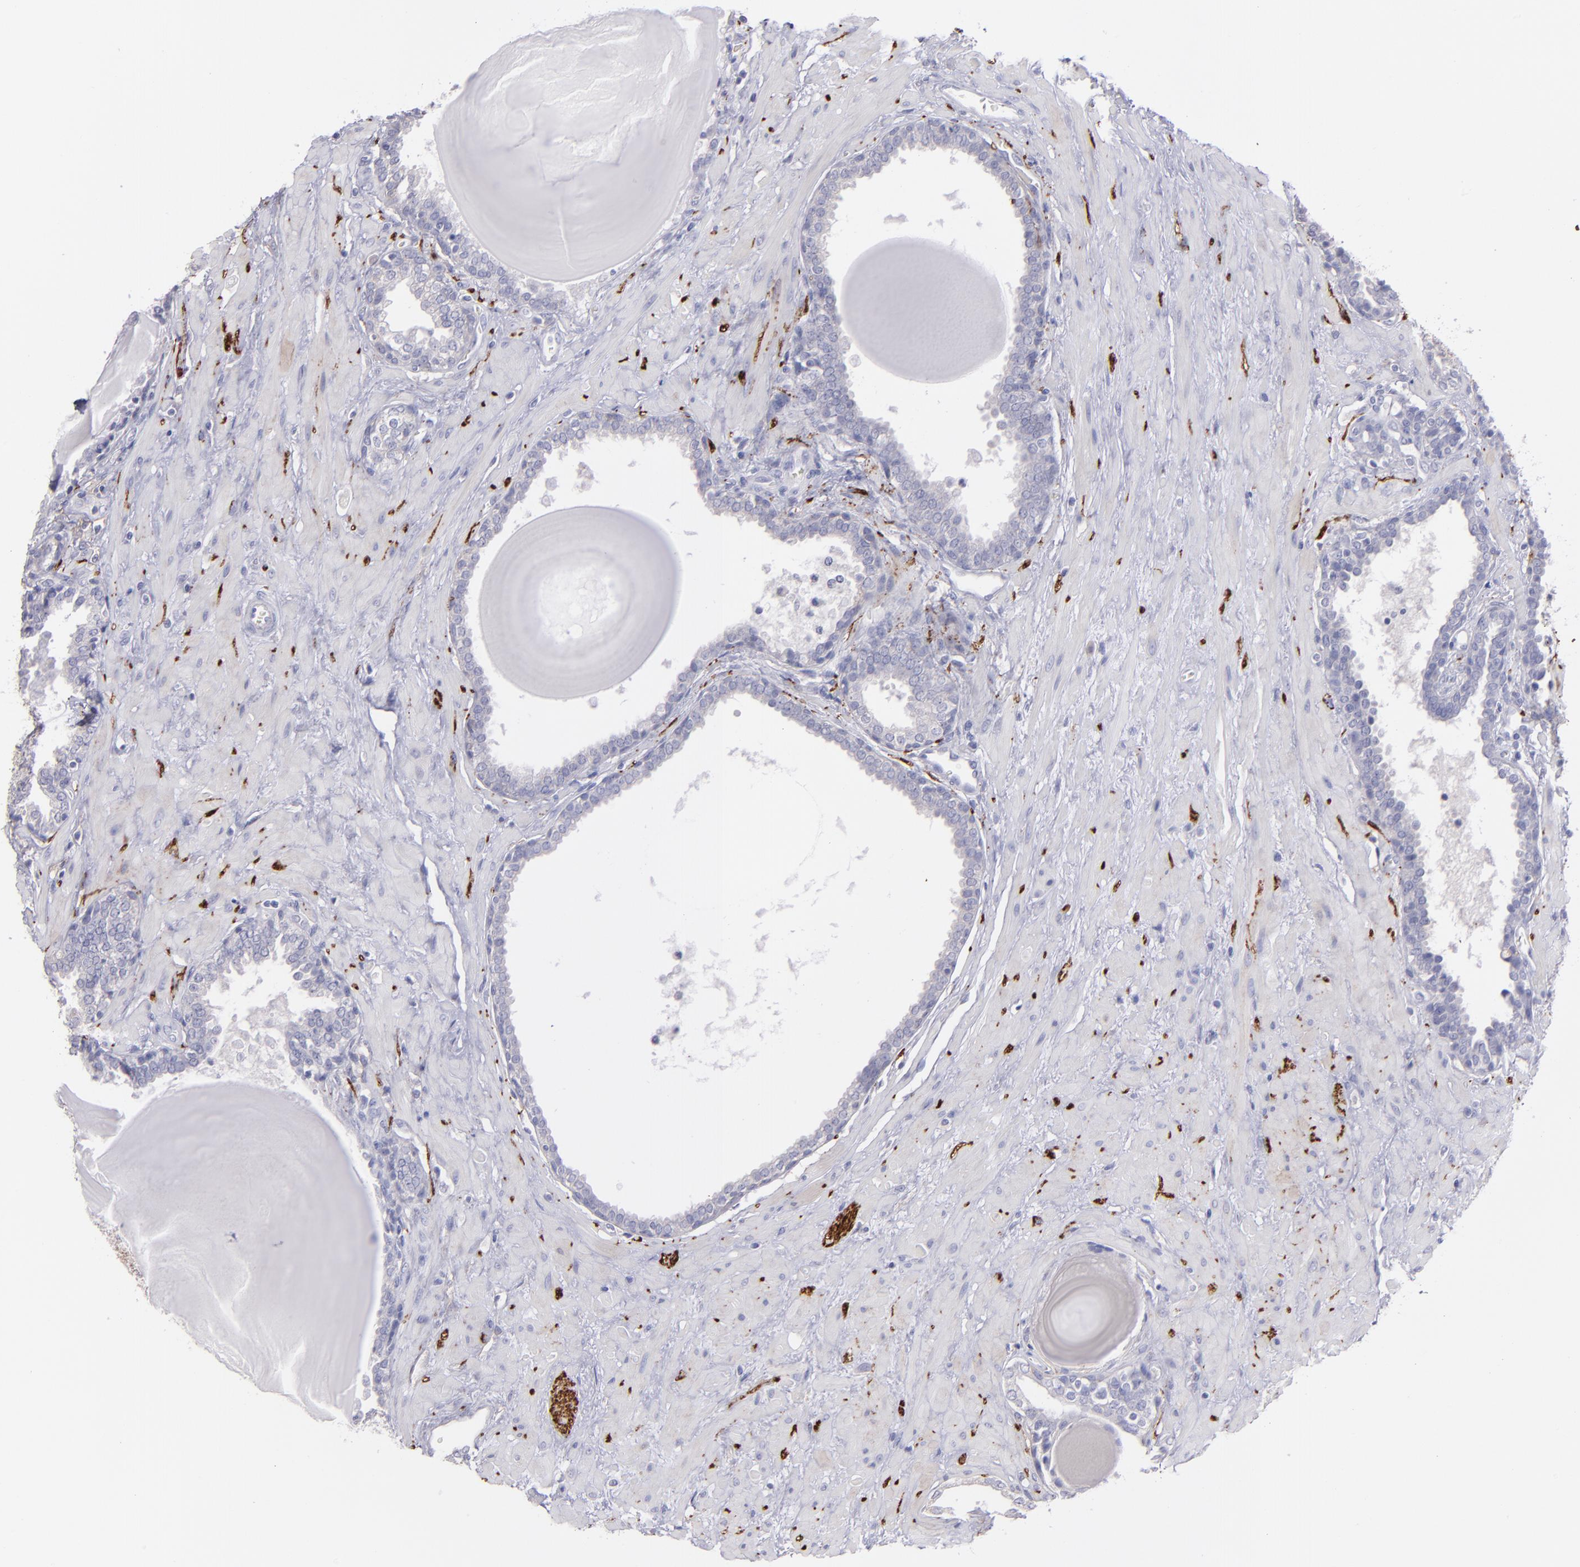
{"staining": {"intensity": "negative", "quantity": "none", "location": "none"}, "tissue": "prostate", "cell_type": "Glandular cells", "image_type": "normal", "snomed": [{"axis": "morphology", "description": "Normal tissue, NOS"}, {"axis": "topography", "description": "Prostate"}], "caption": "Immunohistochemistry (IHC) of normal human prostate demonstrates no staining in glandular cells. (Brightfield microscopy of DAB (3,3'-diaminobenzidine) immunohistochemistry (IHC) at high magnification).", "gene": "SNAP25", "patient": {"sex": "male", "age": 51}}